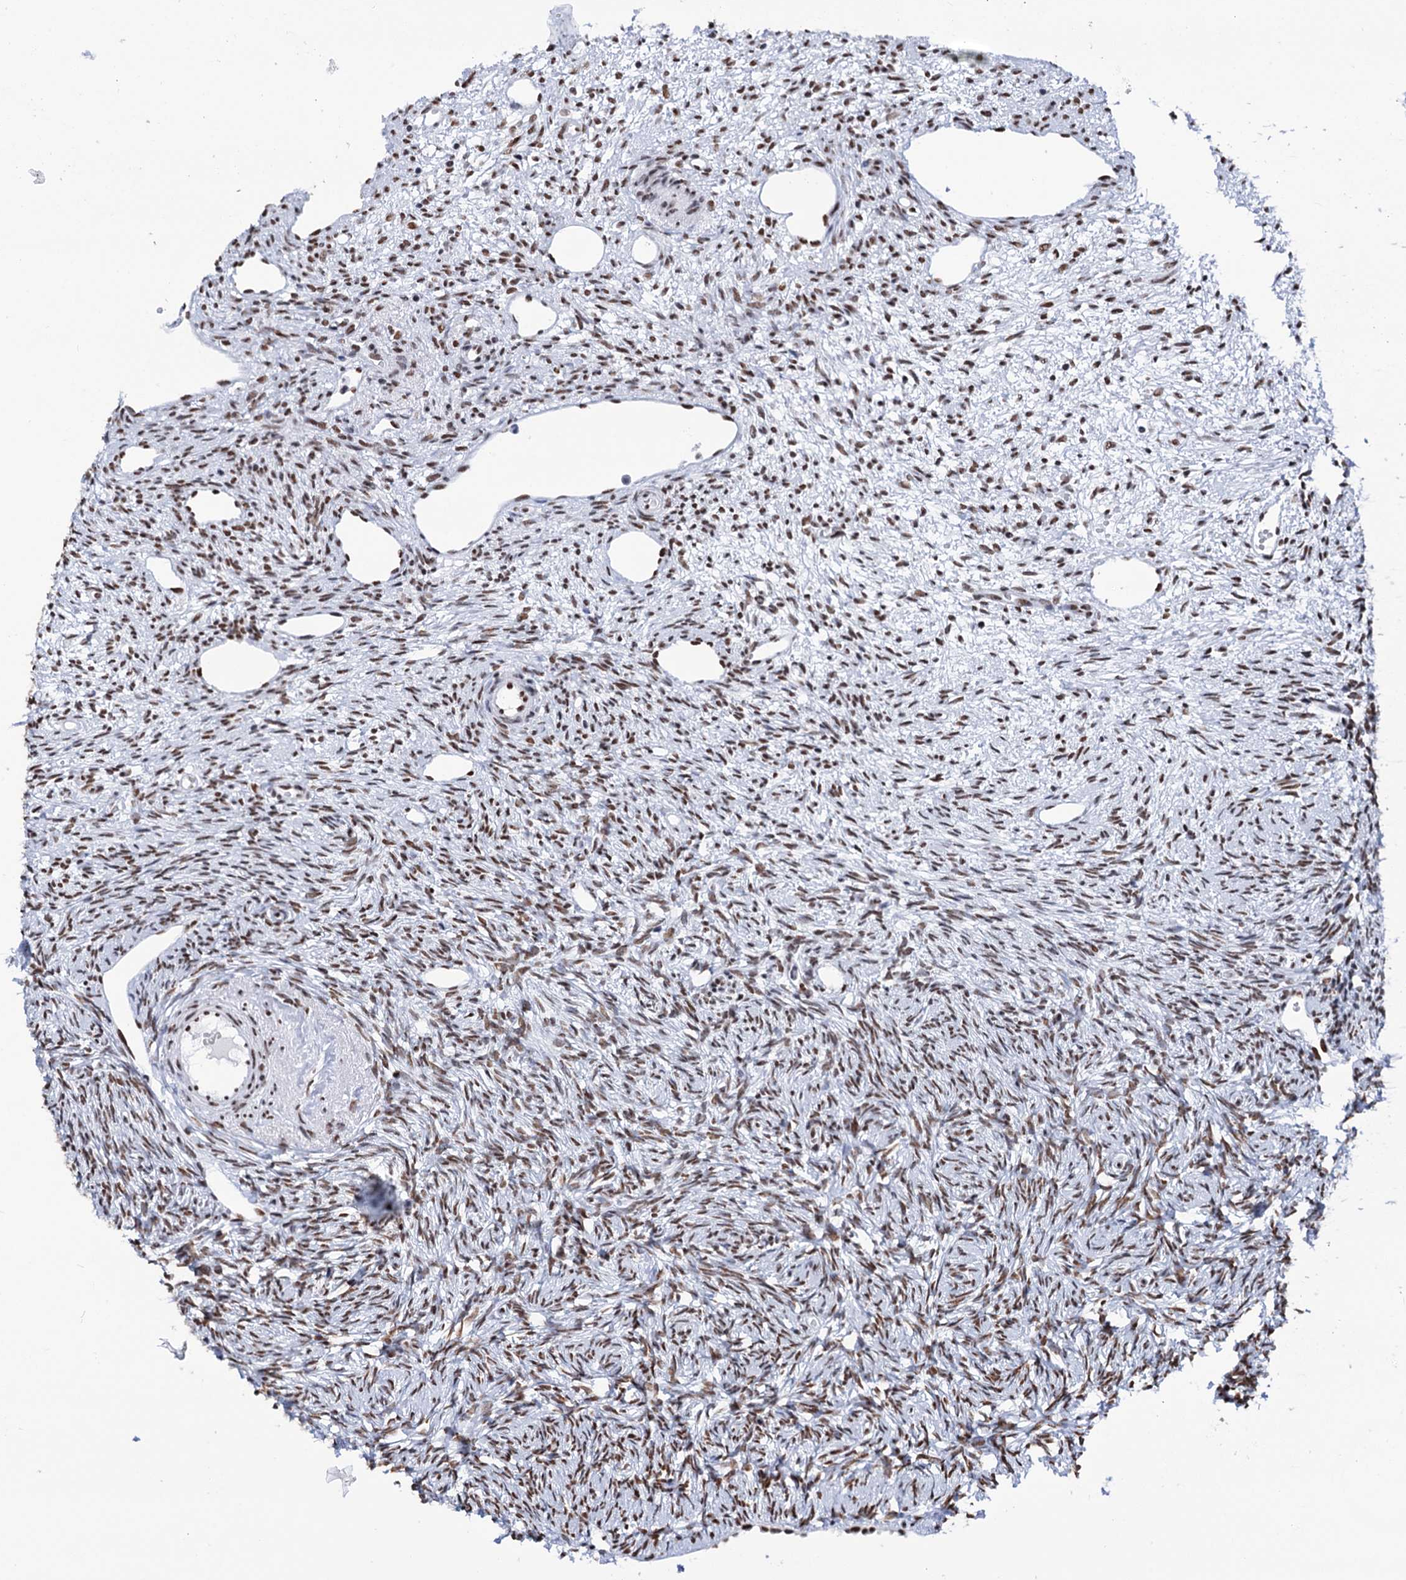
{"staining": {"intensity": "strong", "quantity": ">75%", "location": "nuclear"}, "tissue": "ovary", "cell_type": "Ovarian stroma cells", "image_type": "normal", "snomed": [{"axis": "morphology", "description": "Normal tissue, NOS"}, {"axis": "topography", "description": "Ovary"}], "caption": "Ovarian stroma cells display high levels of strong nuclear expression in approximately >75% of cells in unremarkable ovary.", "gene": "MATR3", "patient": {"sex": "female", "age": 51}}